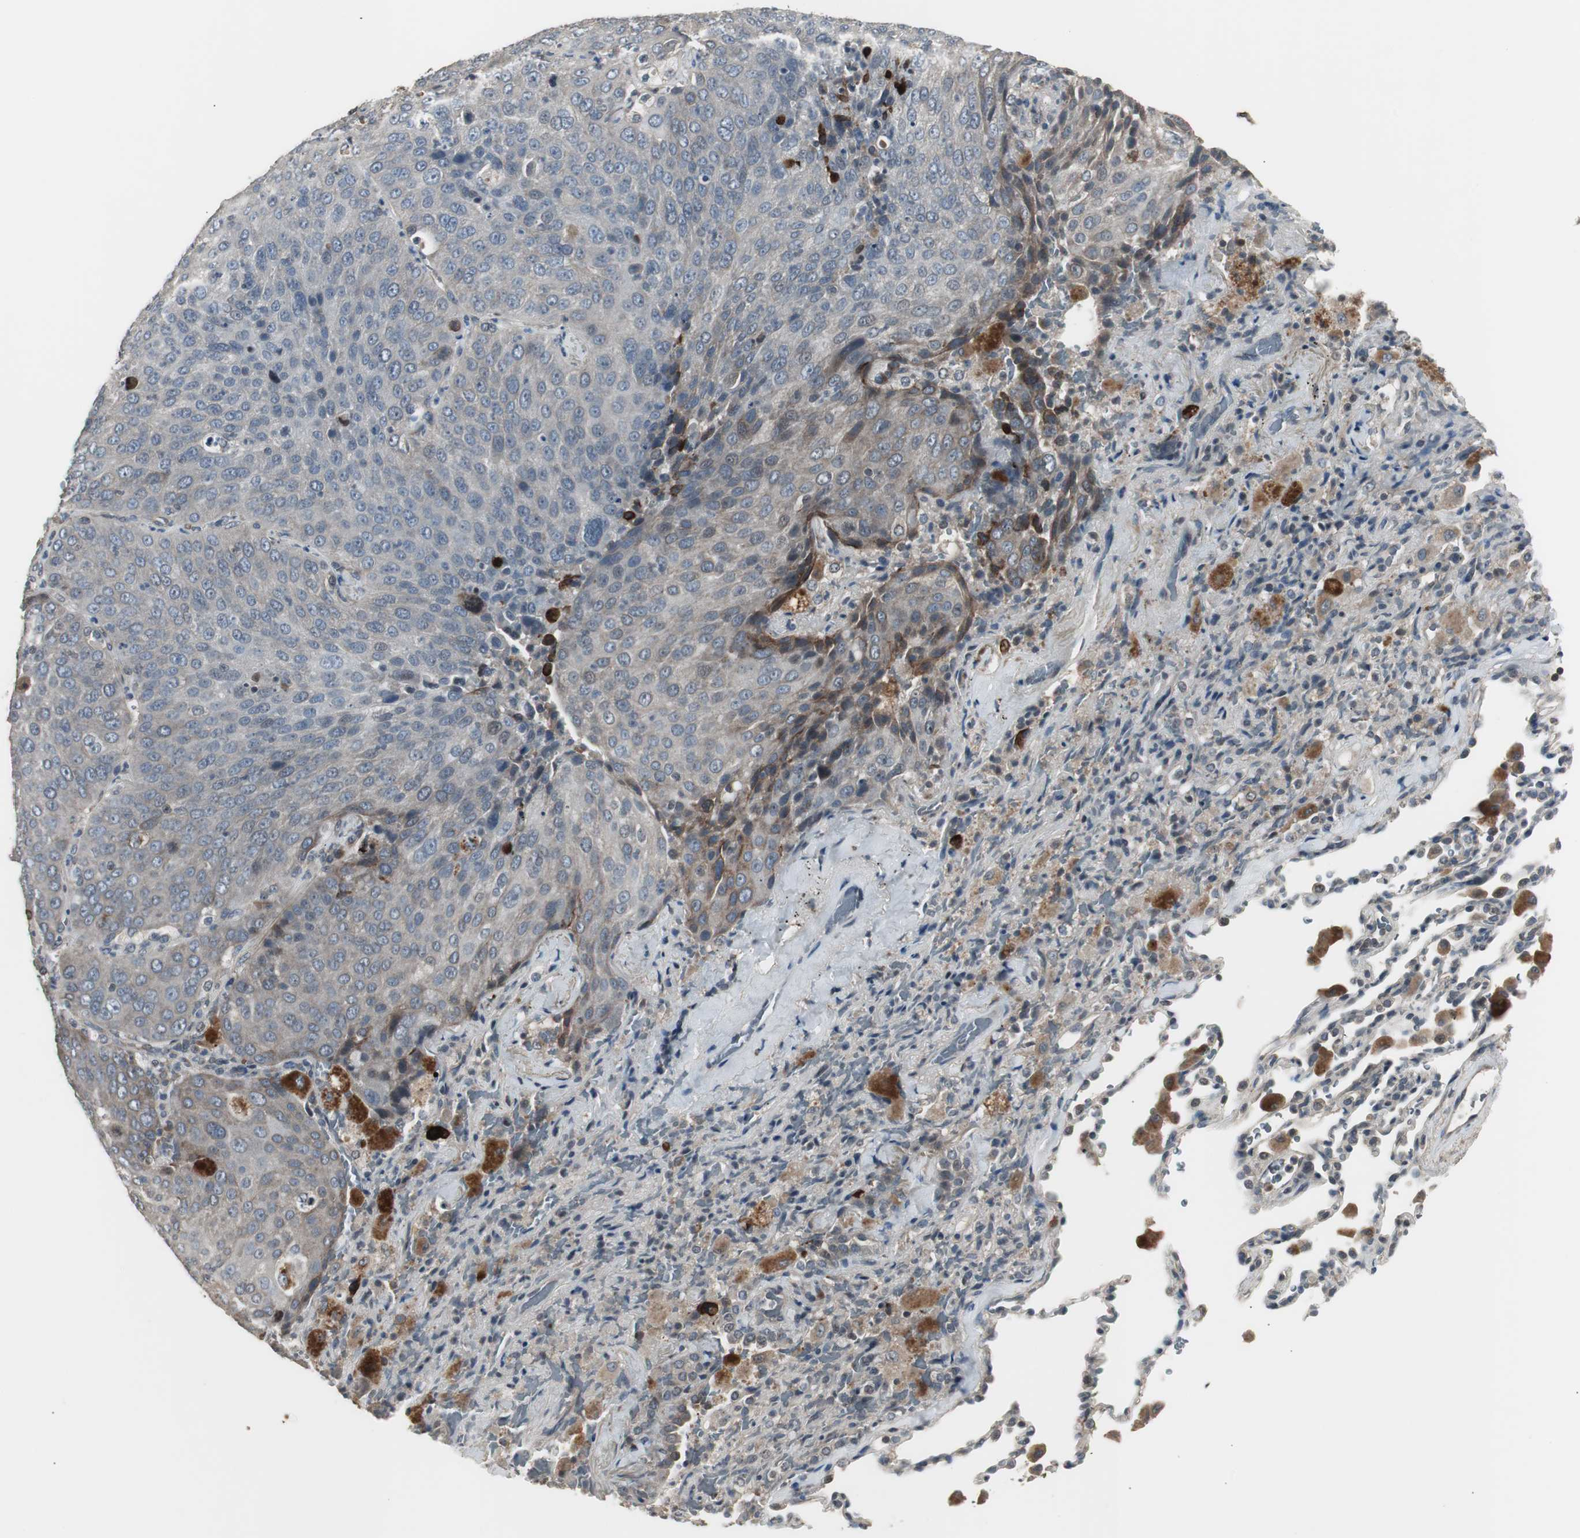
{"staining": {"intensity": "weak", "quantity": ">75%", "location": "cytoplasmic/membranous"}, "tissue": "lung cancer", "cell_type": "Tumor cells", "image_type": "cancer", "snomed": [{"axis": "morphology", "description": "Squamous cell carcinoma, NOS"}, {"axis": "topography", "description": "Lung"}], "caption": "Protein expression analysis of human lung cancer (squamous cell carcinoma) reveals weak cytoplasmic/membranous staining in about >75% of tumor cells. The protein of interest is stained brown, and the nuclei are stained in blue (DAB (3,3'-diaminobenzidine) IHC with brightfield microscopy, high magnification).", "gene": "ZMPSTE24", "patient": {"sex": "male", "age": 54}}